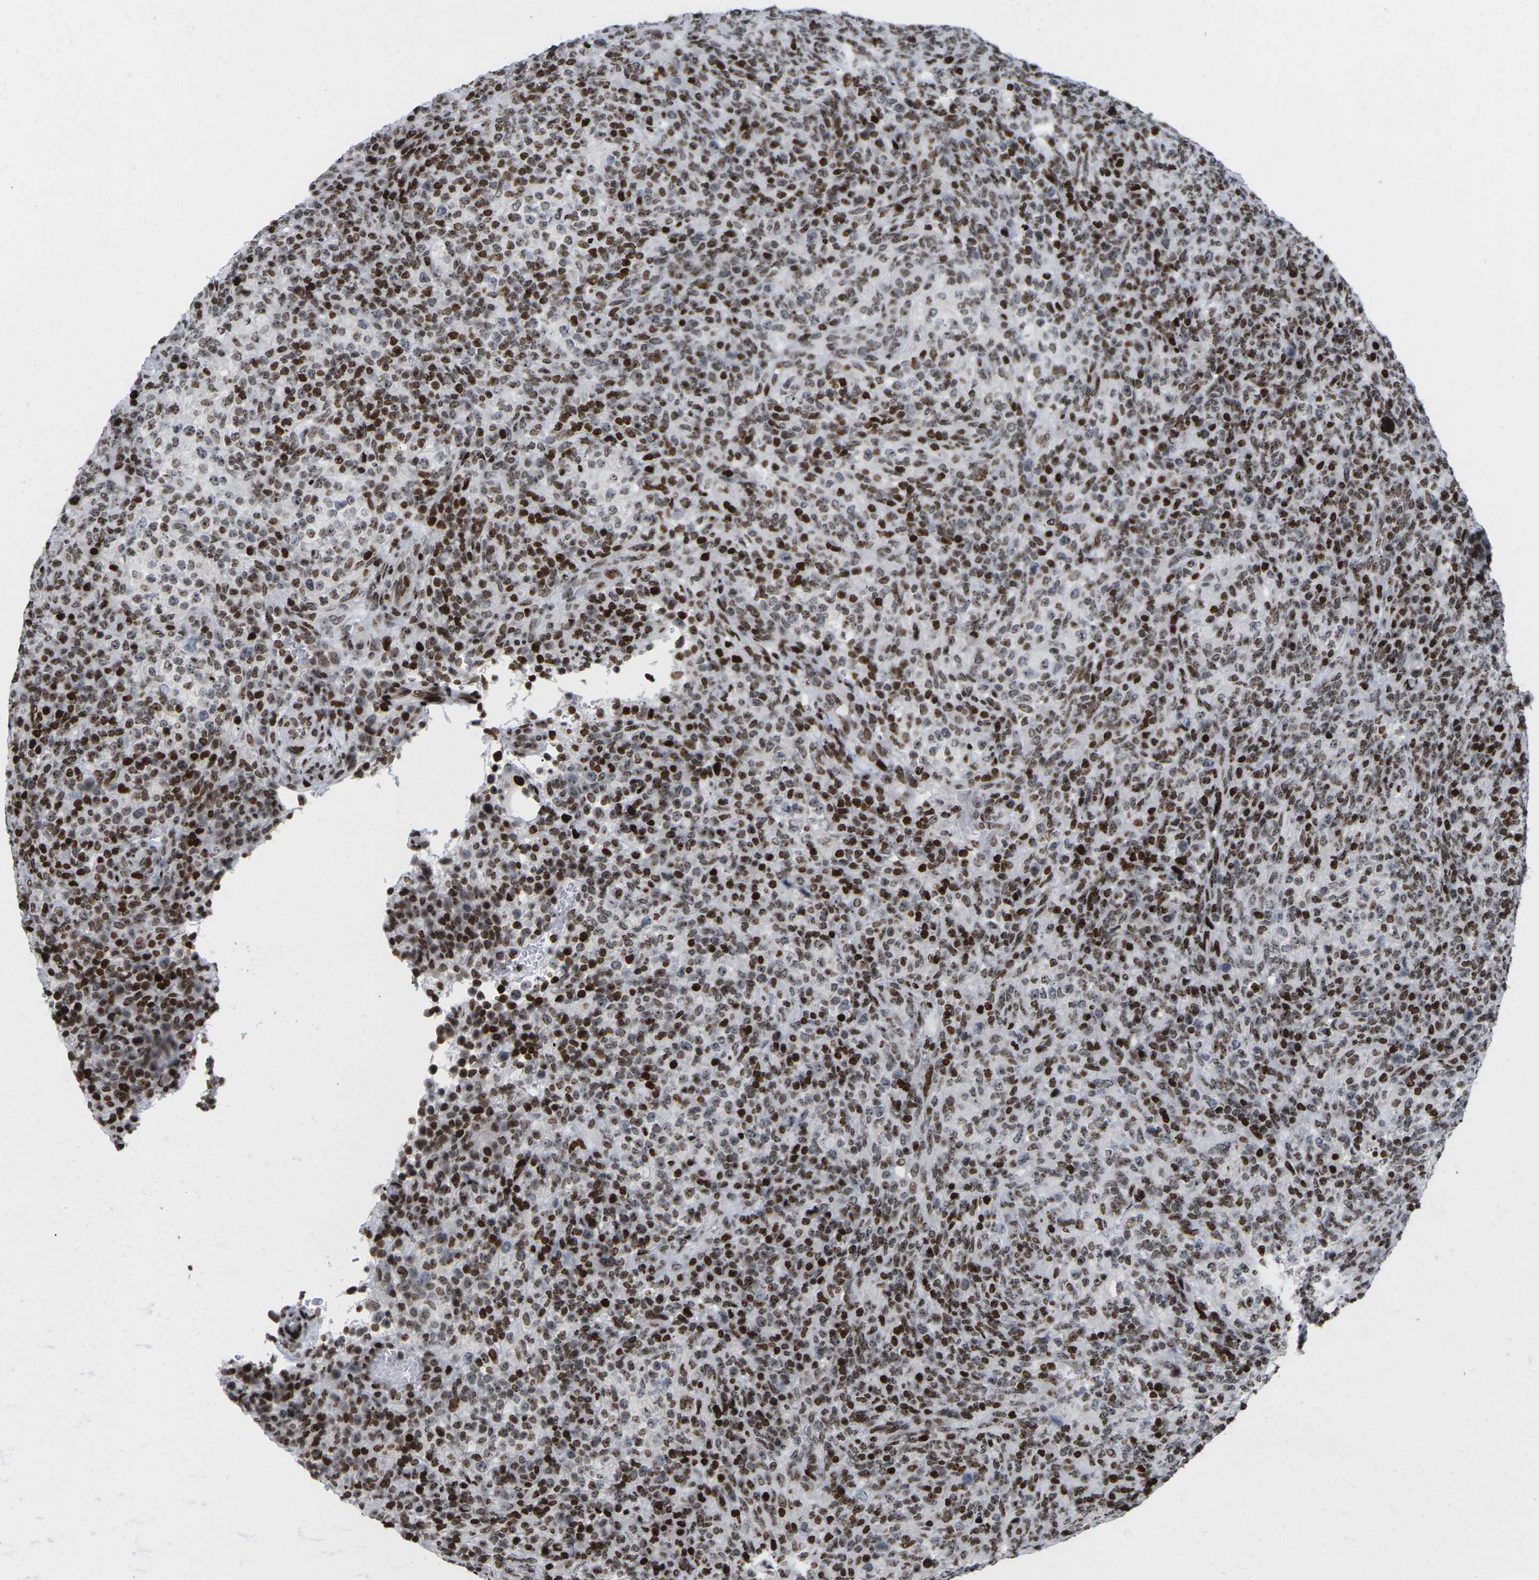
{"staining": {"intensity": "moderate", "quantity": ">75%", "location": "nuclear"}, "tissue": "lymphoma", "cell_type": "Tumor cells", "image_type": "cancer", "snomed": [{"axis": "morphology", "description": "Malignant lymphoma, non-Hodgkin's type, High grade"}, {"axis": "topography", "description": "Lymph node"}], "caption": "Moderate nuclear protein expression is identified in about >75% of tumor cells in high-grade malignant lymphoma, non-Hodgkin's type.", "gene": "H1-4", "patient": {"sex": "female", "age": 76}}